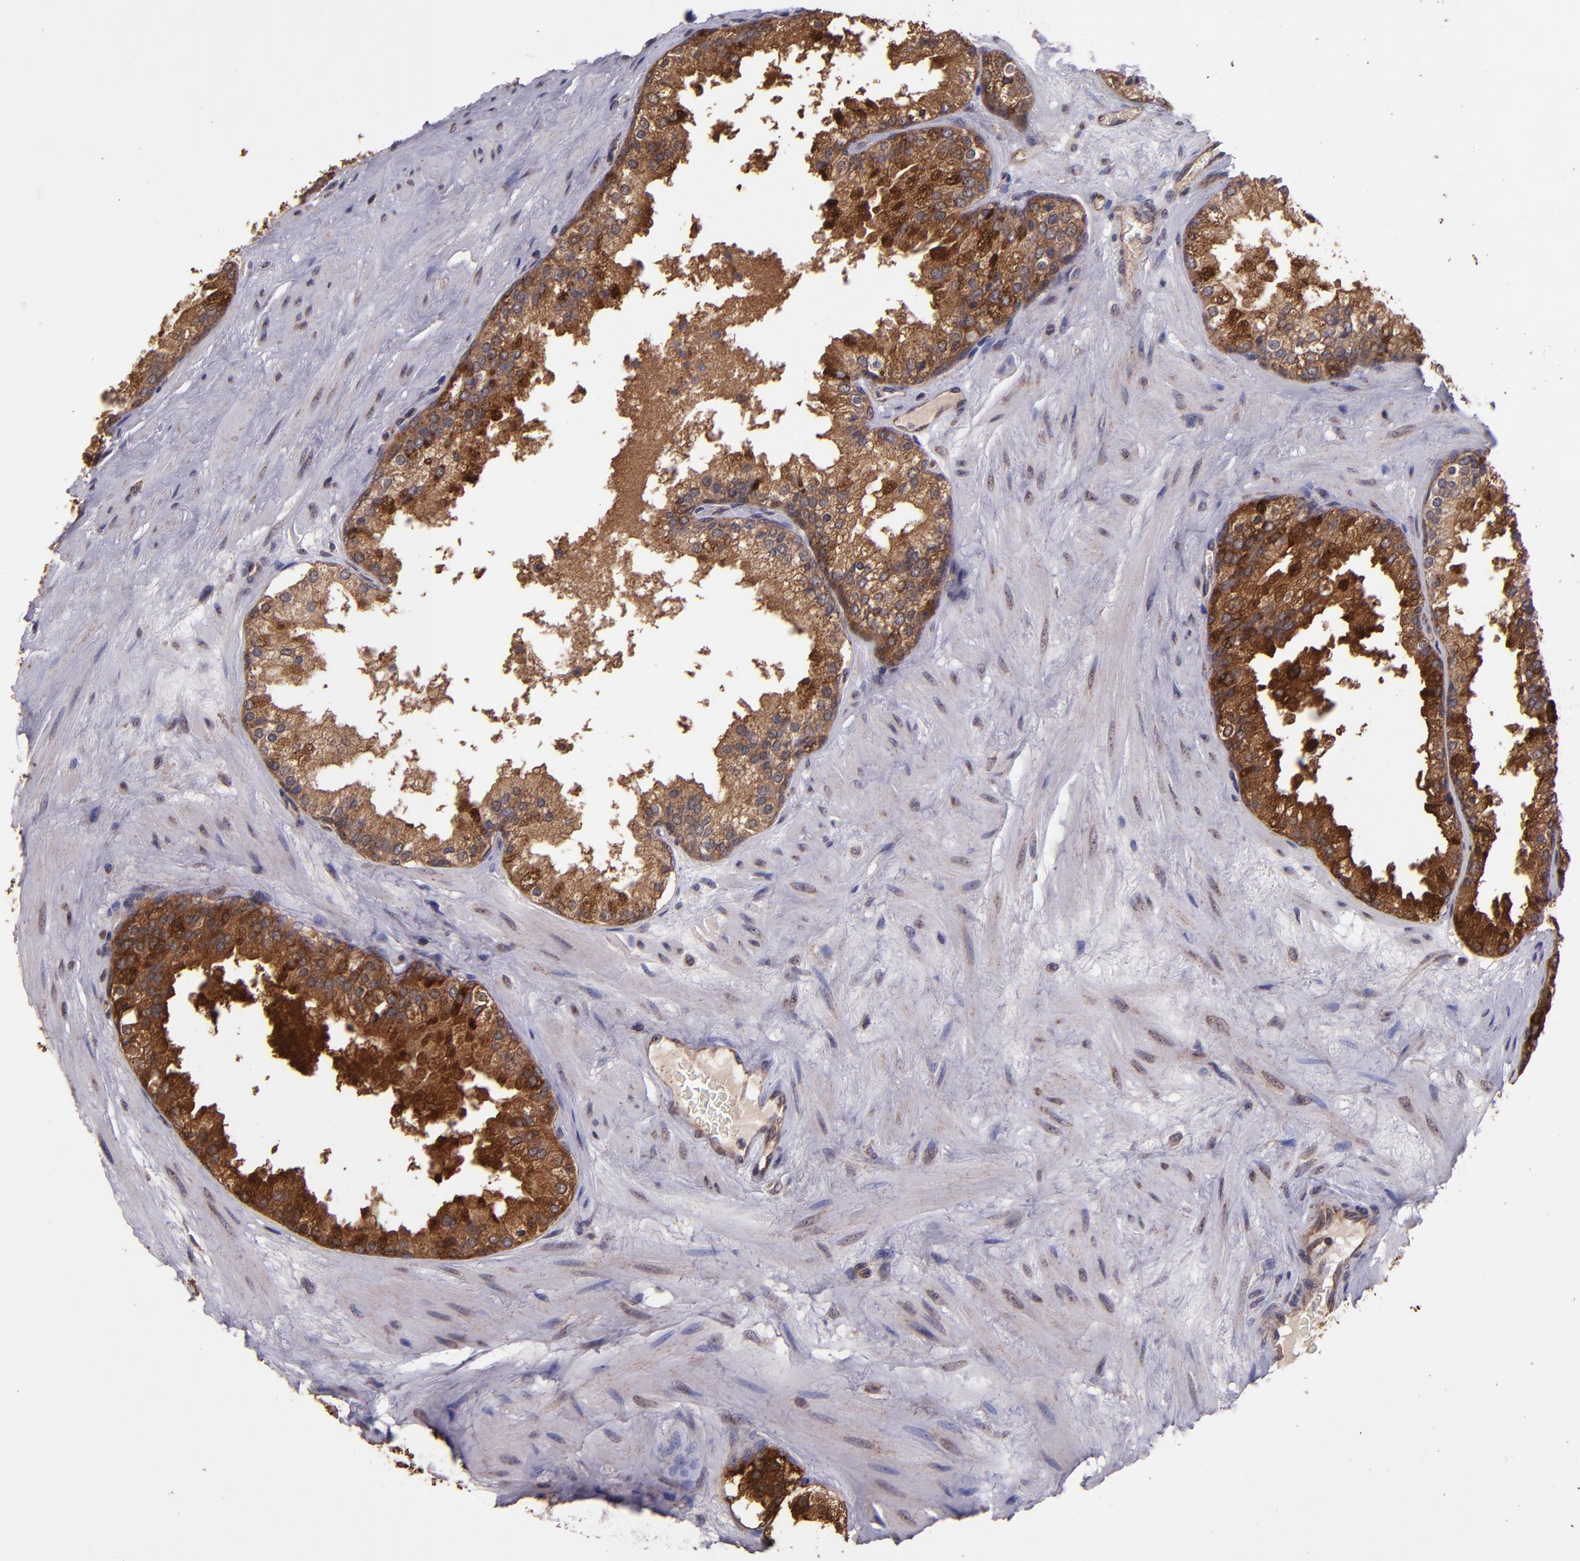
{"staining": {"intensity": "strong", "quantity": ">75%", "location": "cytoplasmic/membranous"}, "tissue": "prostate cancer", "cell_type": "Tumor cells", "image_type": "cancer", "snomed": [{"axis": "morphology", "description": "Adenocarcinoma, Medium grade"}, {"axis": "topography", "description": "Prostate"}], "caption": "Approximately >75% of tumor cells in prostate cancer demonstrate strong cytoplasmic/membranous protein expression as visualized by brown immunohistochemical staining.", "gene": "USP51", "patient": {"sex": "male", "age": 60}}